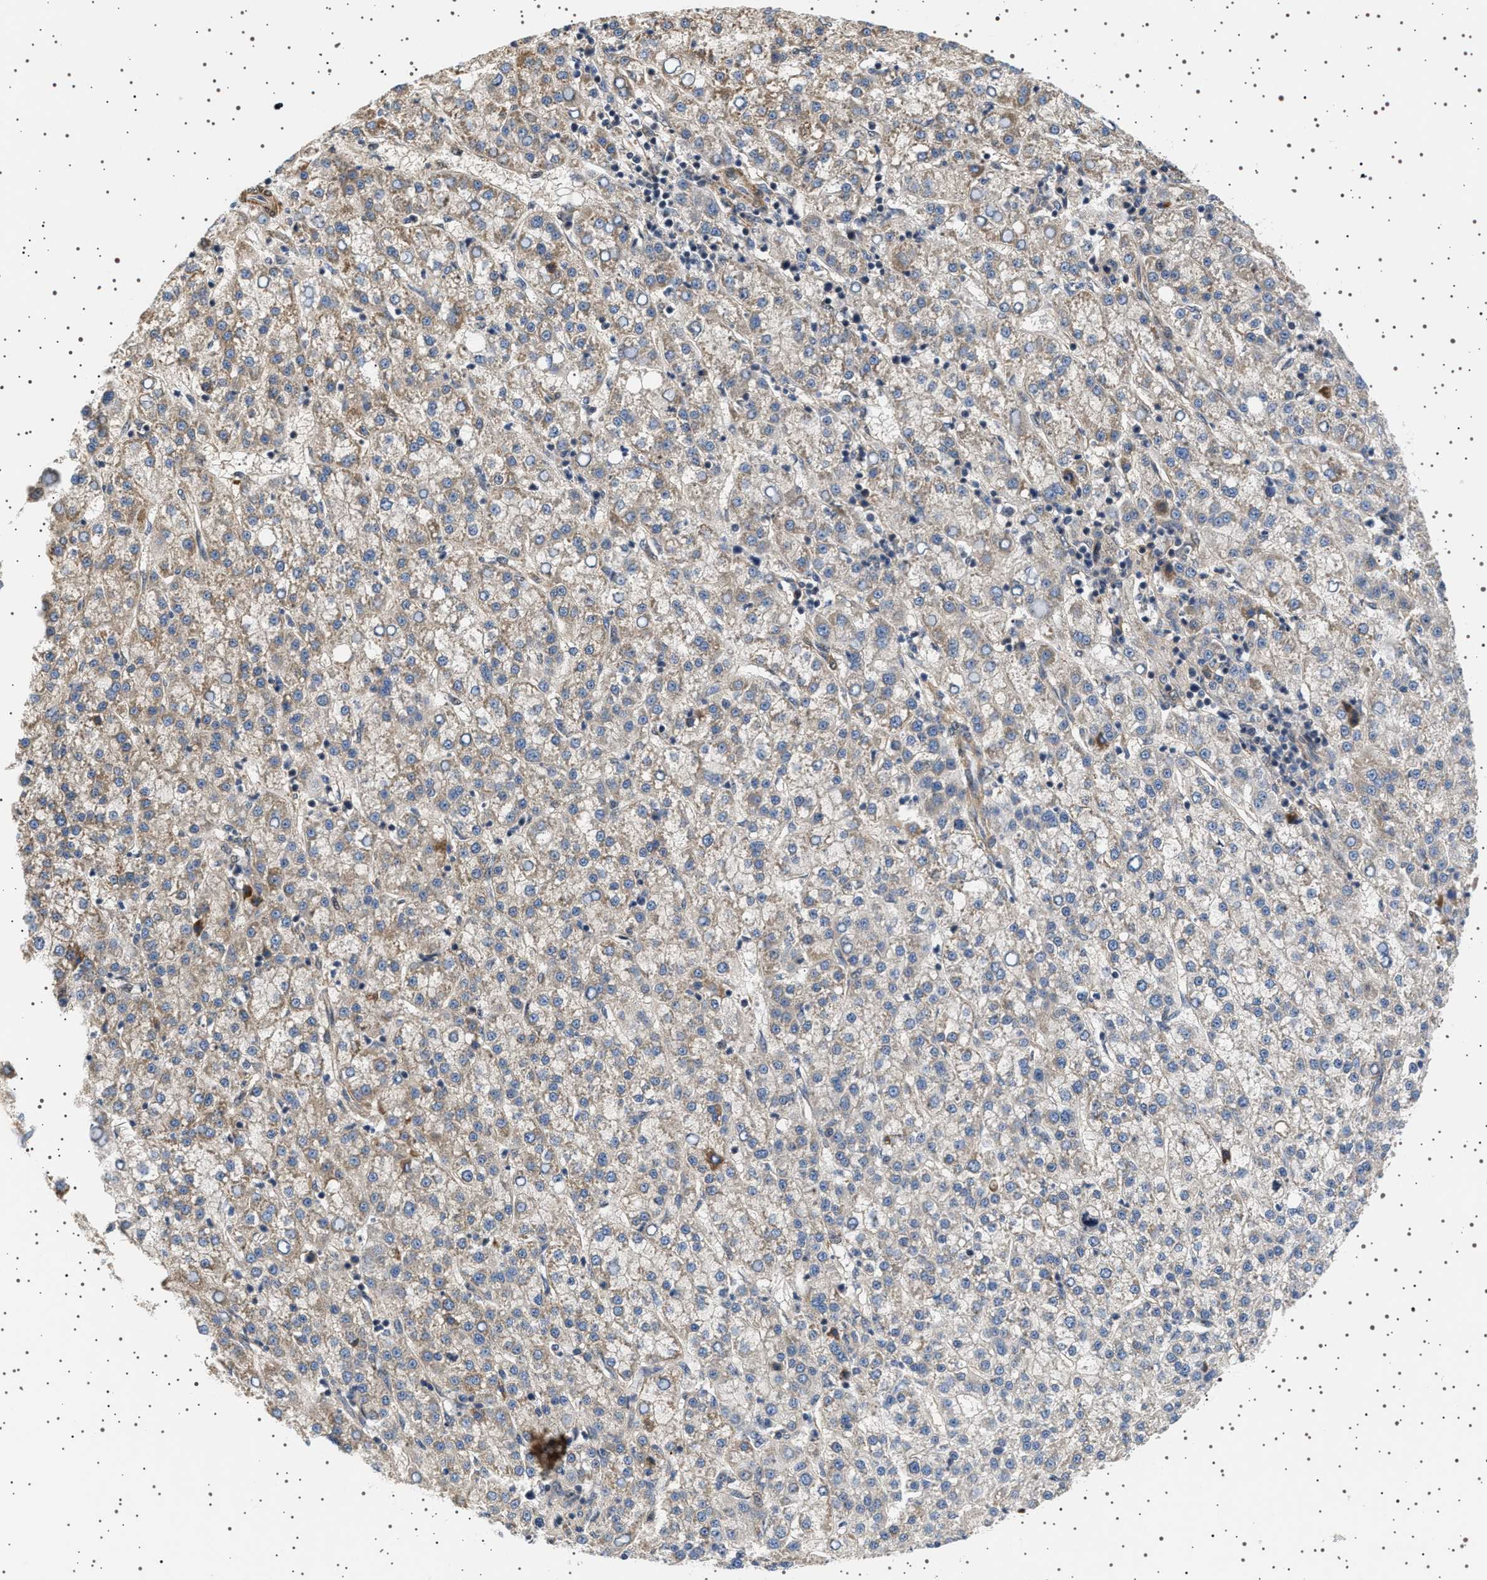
{"staining": {"intensity": "weak", "quantity": "25%-75%", "location": "cytoplasmic/membranous"}, "tissue": "liver cancer", "cell_type": "Tumor cells", "image_type": "cancer", "snomed": [{"axis": "morphology", "description": "Carcinoma, Hepatocellular, NOS"}, {"axis": "topography", "description": "Liver"}], "caption": "A micrograph of human hepatocellular carcinoma (liver) stained for a protein exhibits weak cytoplasmic/membranous brown staining in tumor cells.", "gene": "BAG3", "patient": {"sex": "female", "age": 58}}